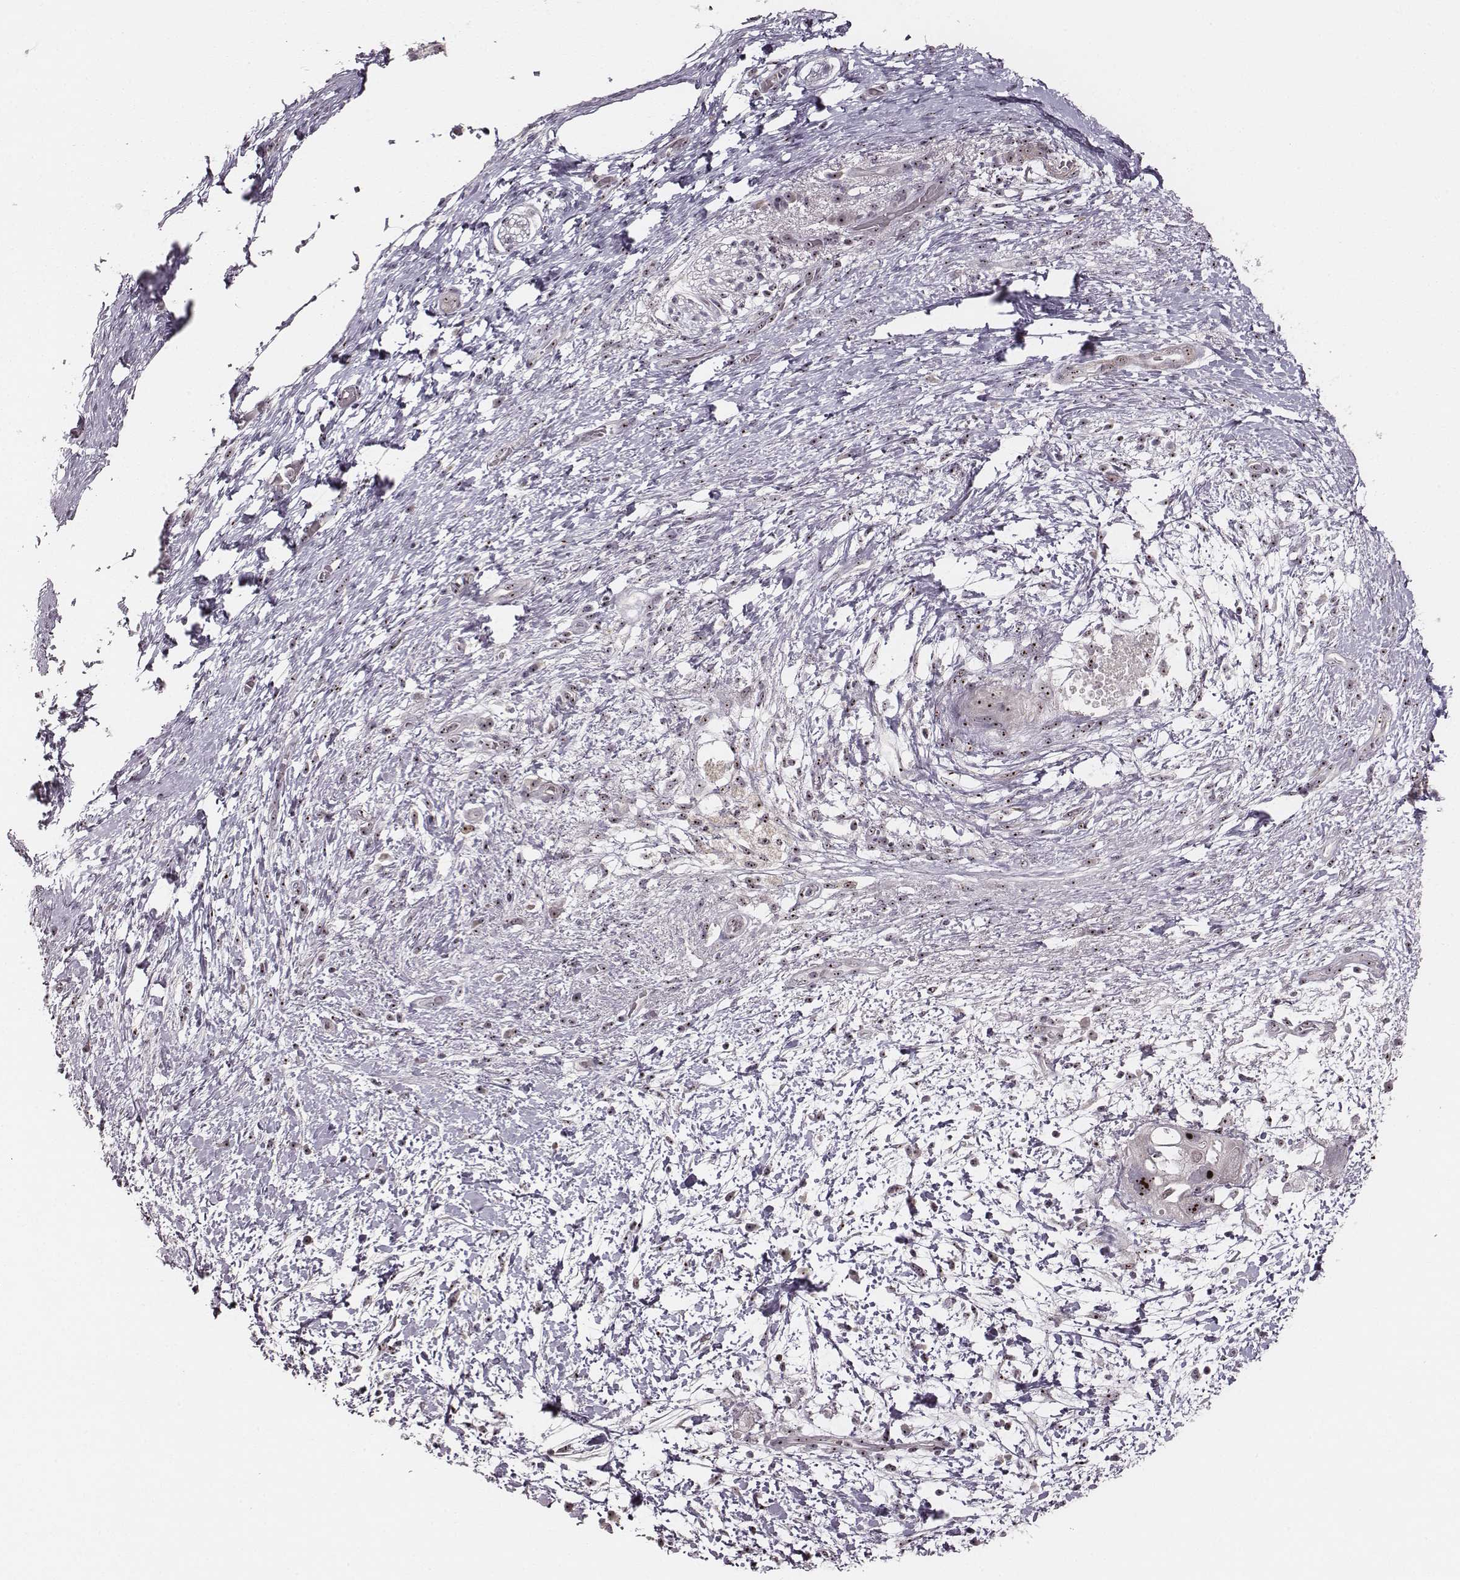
{"staining": {"intensity": "moderate", "quantity": ">75%", "location": "nuclear"}, "tissue": "pancreatic cancer", "cell_type": "Tumor cells", "image_type": "cancer", "snomed": [{"axis": "morphology", "description": "Adenocarcinoma, NOS"}, {"axis": "topography", "description": "Pancreas"}], "caption": "About >75% of tumor cells in human pancreatic cancer demonstrate moderate nuclear protein expression as visualized by brown immunohistochemical staining.", "gene": "NOP56", "patient": {"sex": "female", "age": 72}}